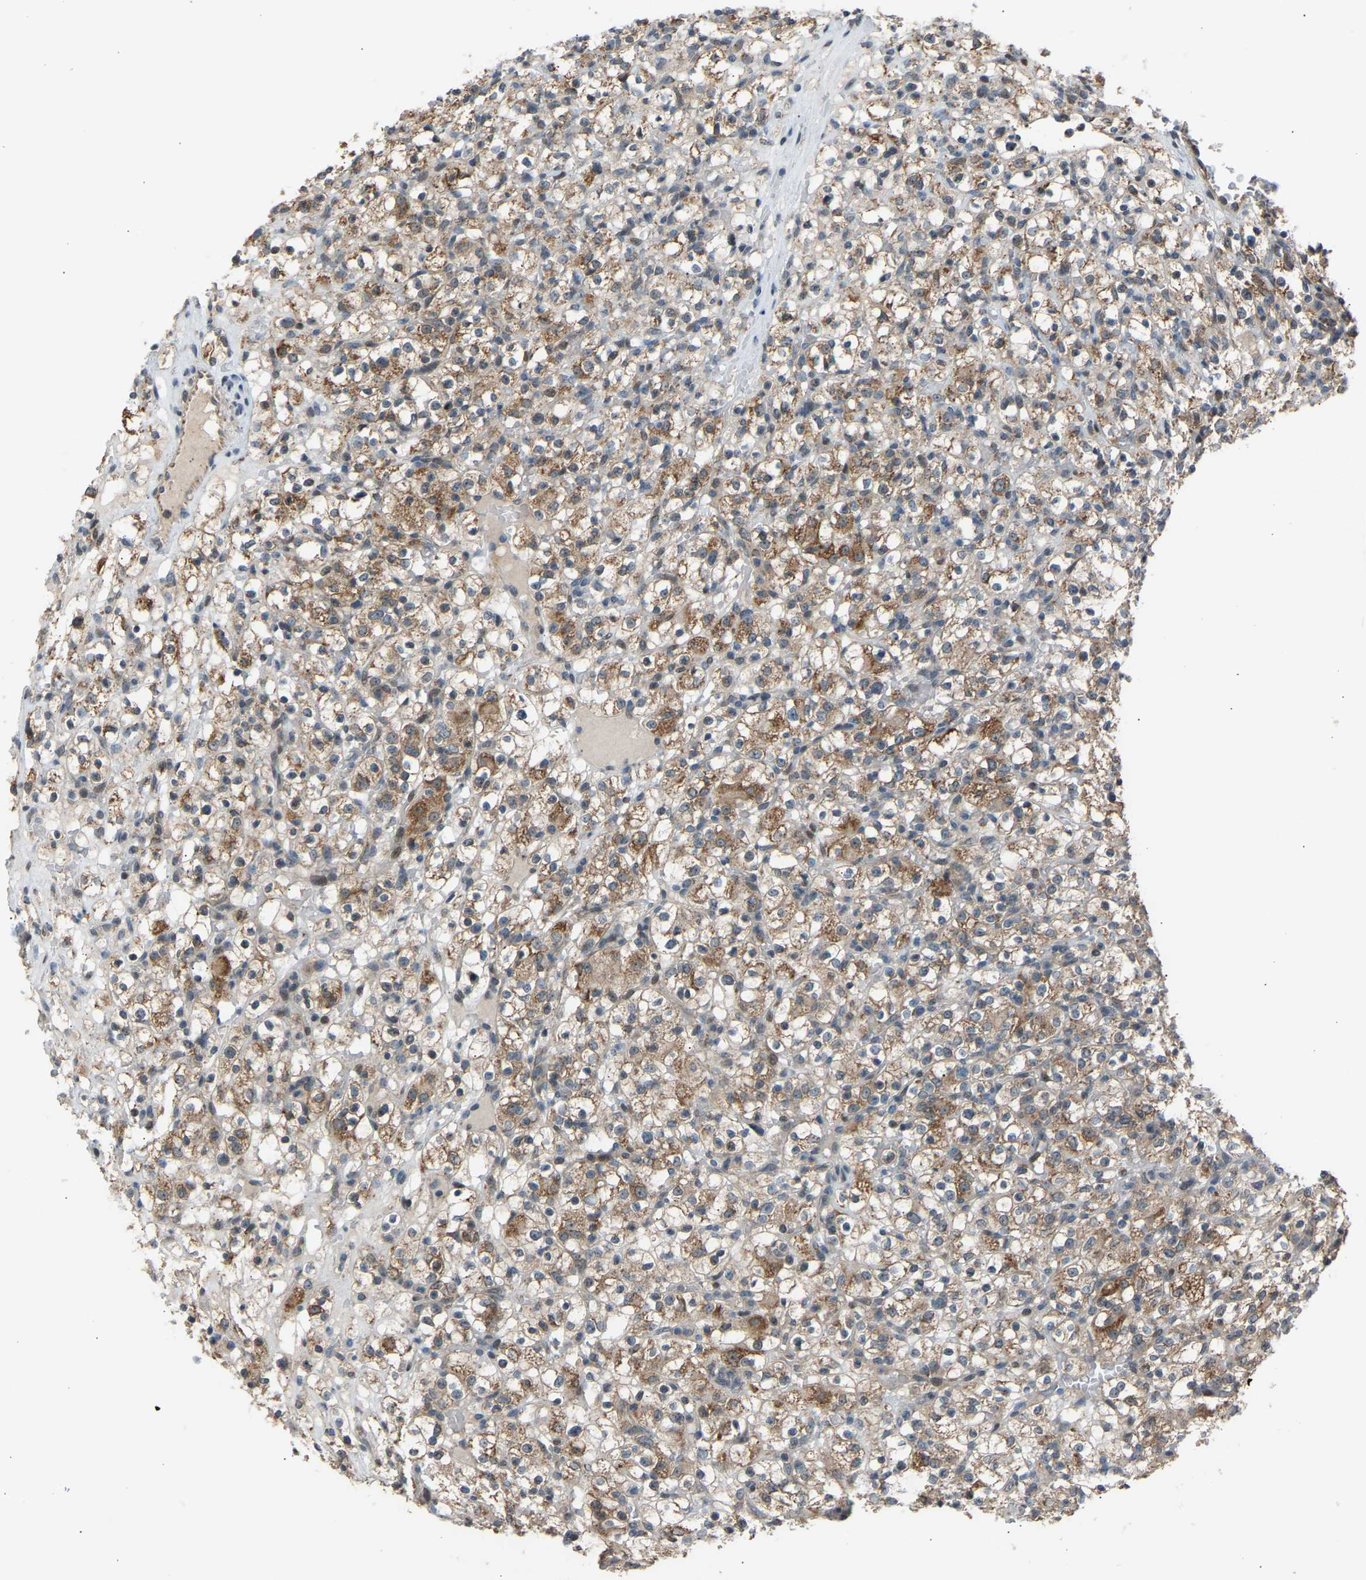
{"staining": {"intensity": "moderate", "quantity": "25%-75%", "location": "cytoplasmic/membranous"}, "tissue": "renal cancer", "cell_type": "Tumor cells", "image_type": "cancer", "snomed": [{"axis": "morphology", "description": "Normal tissue, NOS"}, {"axis": "morphology", "description": "Adenocarcinoma, NOS"}, {"axis": "topography", "description": "Kidney"}], "caption": "A medium amount of moderate cytoplasmic/membranous expression is seen in about 25%-75% of tumor cells in renal cancer (adenocarcinoma) tissue. (brown staining indicates protein expression, while blue staining denotes nuclei).", "gene": "SLIRP", "patient": {"sex": "female", "age": 72}}